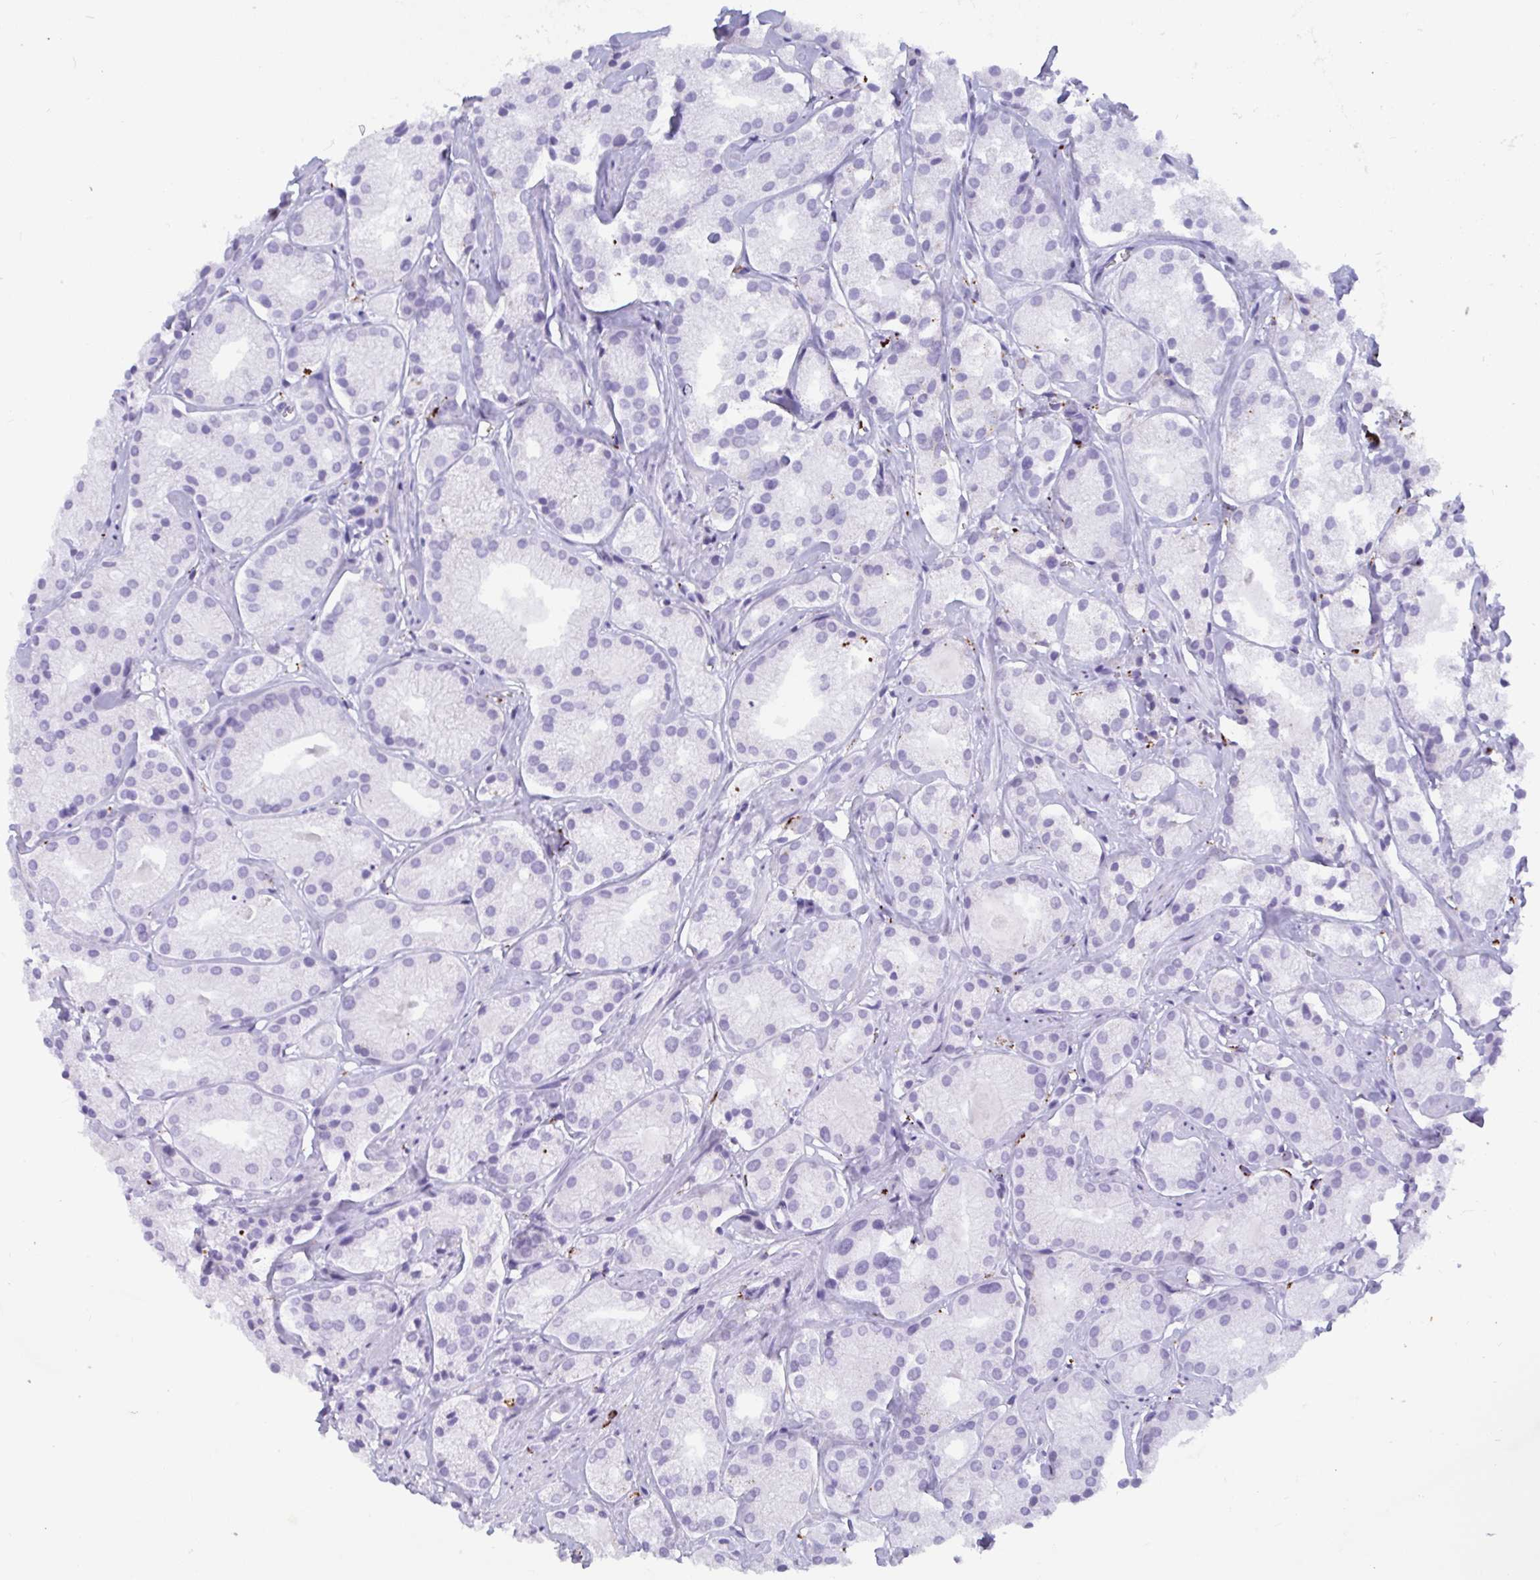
{"staining": {"intensity": "negative", "quantity": "none", "location": "none"}, "tissue": "prostate cancer", "cell_type": "Tumor cells", "image_type": "cancer", "snomed": [{"axis": "morphology", "description": "Adenocarcinoma, Low grade"}, {"axis": "topography", "description": "Prostate"}], "caption": "IHC histopathology image of neoplastic tissue: human prostate low-grade adenocarcinoma stained with DAB (3,3'-diaminobenzidine) demonstrates no significant protein positivity in tumor cells.", "gene": "CPVL", "patient": {"sex": "male", "age": 69}}